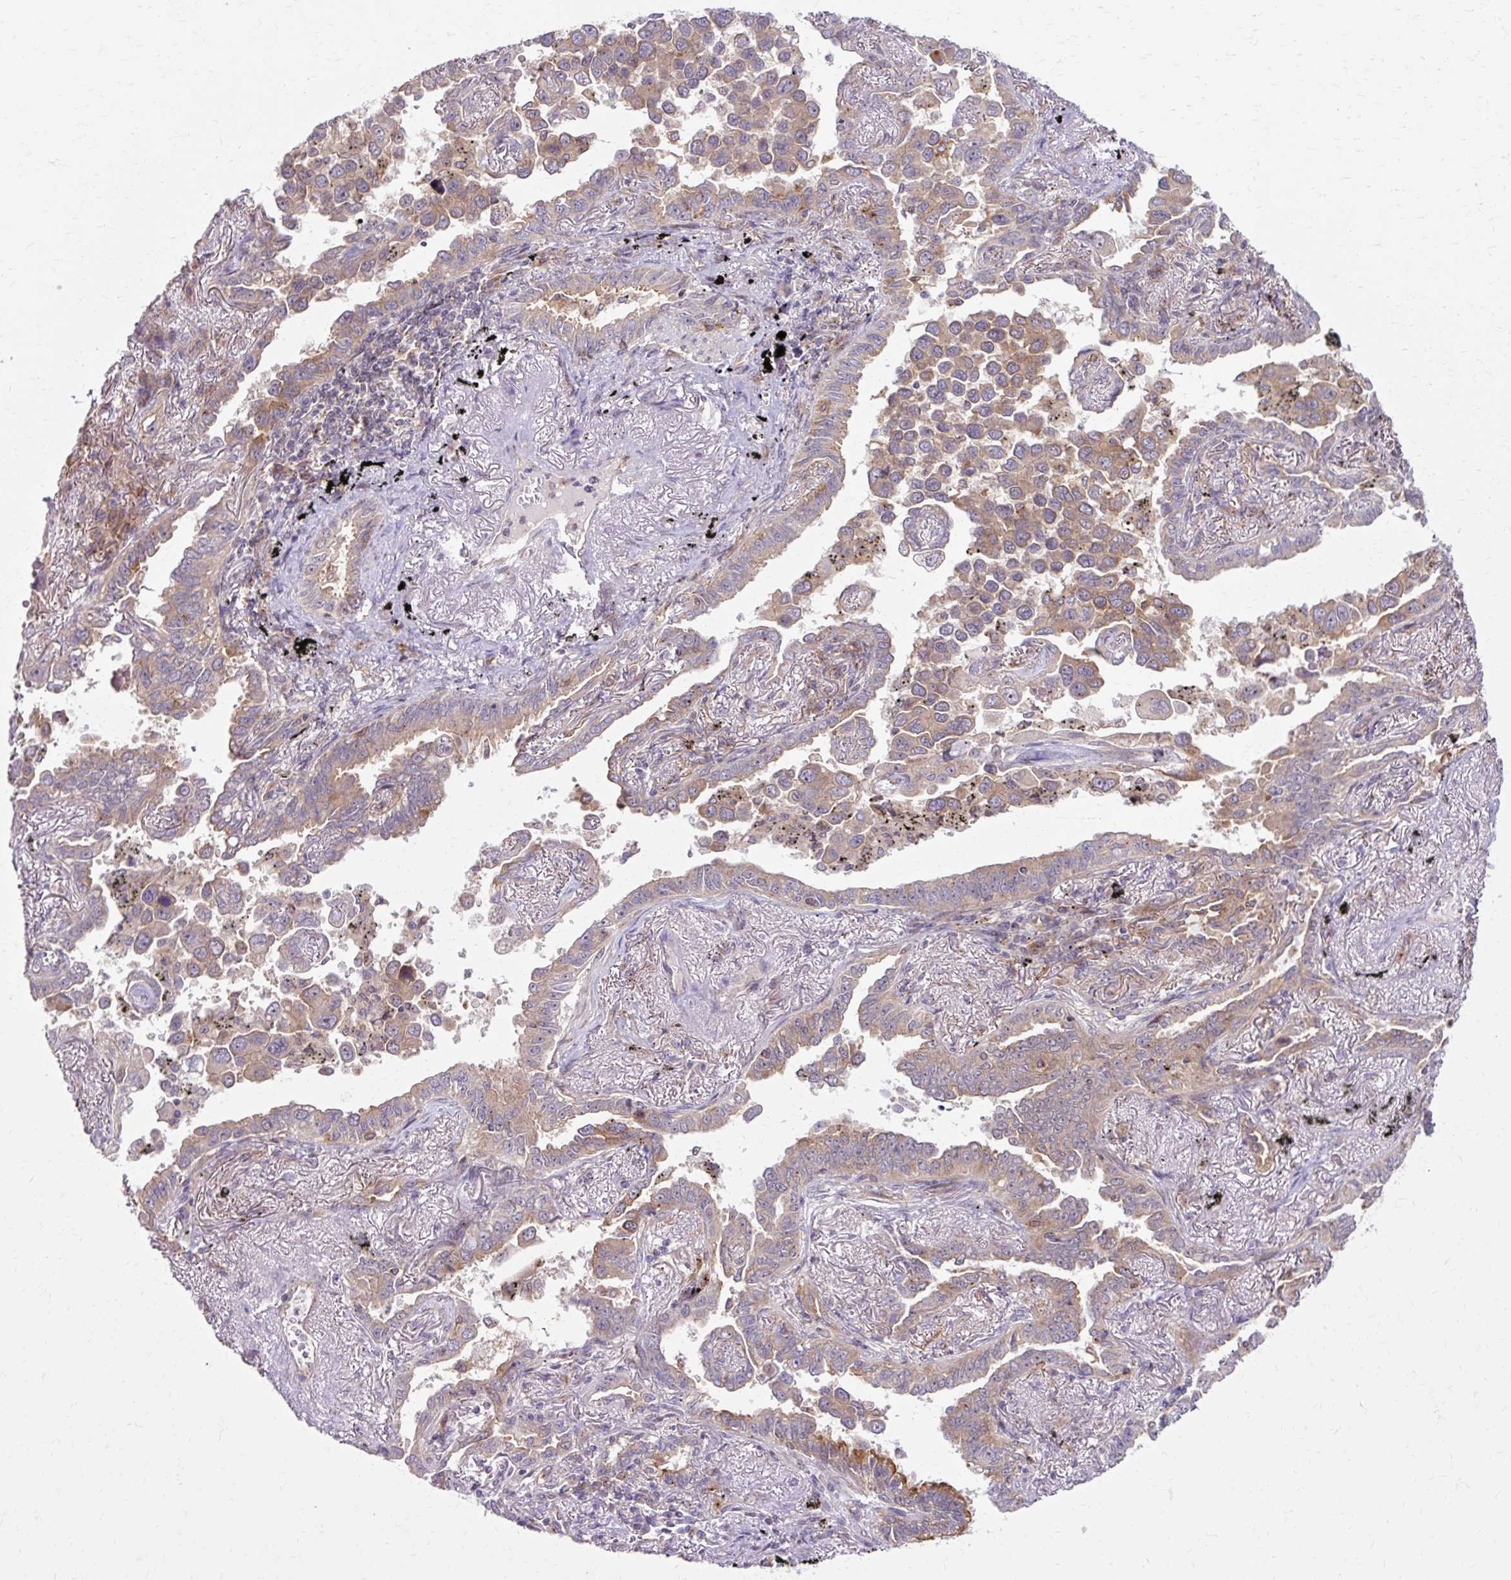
{"staining": {"intensity": "moderate", "quantity": ">75%", "location": "cytoplasmic/membranous"}, "tissue": "lung cancer", "cell_type": "Tumor cells", "image_type": "cancer", "snomed": [{"axis": "morphology", "description": "Adenocarcinoma, NOS"}, {"axis": "topography", "description": "Lung"}], "caption": "Immunohistochemical staining of adenocarcinoma (lung) demonstrates medium levels of moderate cytoplasmic/membranous positivity in approximately >75% of tumor cells. Nuclei are stained in blue.", "gene": "MZT2B", "patient": {"sex": "male", "age": 67}}